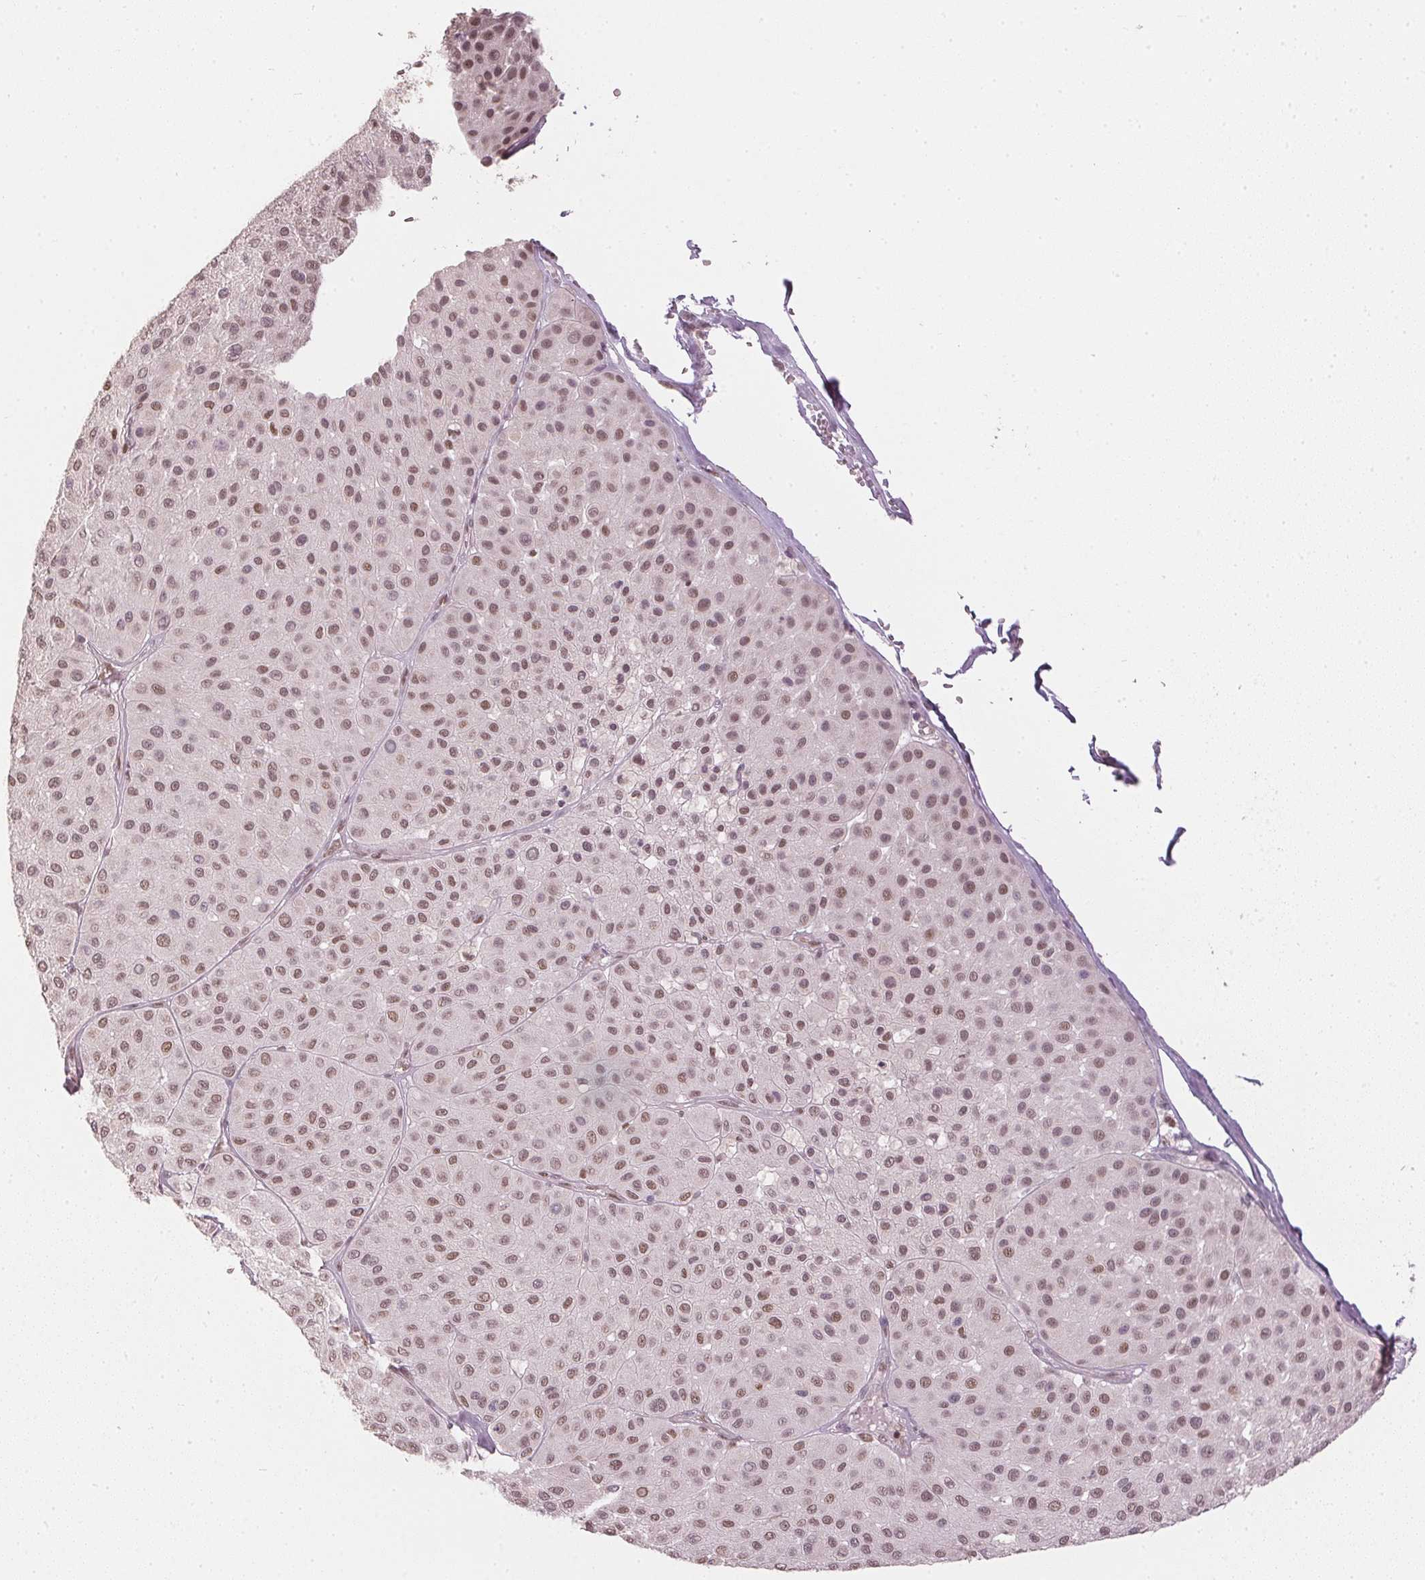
{"staining": {"intensity": "moderate", "quantity": "25%-75%", "location": "nuclear"}, "tissue": "melanoma", "cell_type": "Tumor cells", "image_type": "cancer", "snomed": [{"axis": "morphology", "description": "Malignant melanoma, Metastatic site"}, {"axis": "topography", "description": "Smooth muscle"}], "caption": "About 25%-75% of tumor cells in human melanoma exhibit moderate nuclear protein staining as visualized by brown immunohistochemical staining.", "gene": "SLC39A3", "patient": {"sex": "male", "age": 41}}